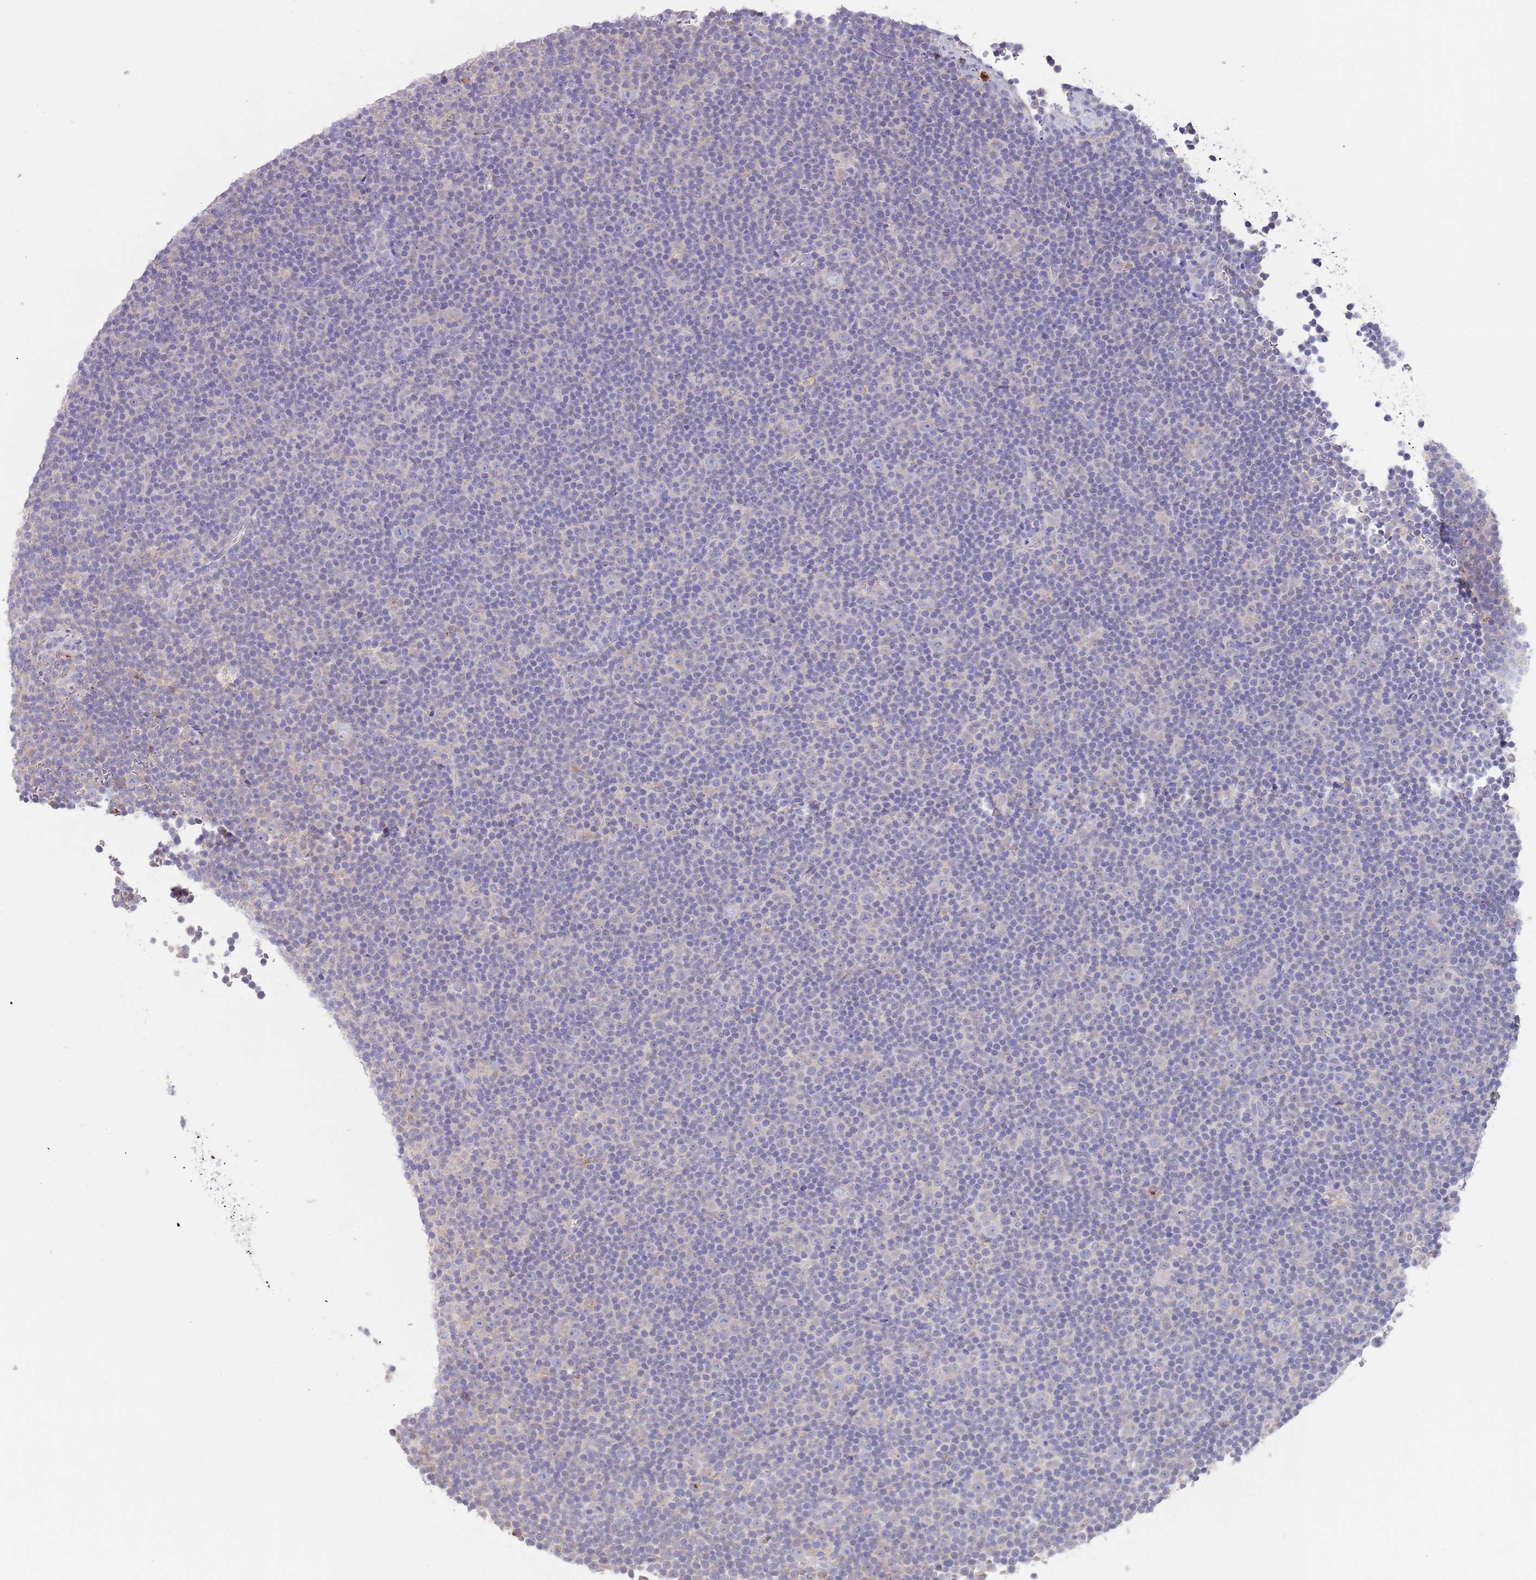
{"staining": {"intensity": "negative", "quantity": "none", "location": "none"}, "tissue": "lymphoma", "cell_type": "Tumor cells", "image_type": "cancer", "snomed": [{"axis": "morphology", "description": "Malignant lymphoma, non-Hodgkin's type, Low grade"}, {"axis": "topography", "description": "Lymph node"}], "caption": "An IHC photomicrograph of malignant lymphoma, non-Hodgkin's type (low-grade) is shown. There is no staining in tumor cells of malignant lymphoma, non-Hodgkin's type (low-grade).", "gene": "TMEM251", "patient": {"sex": "female", "age": 67}}